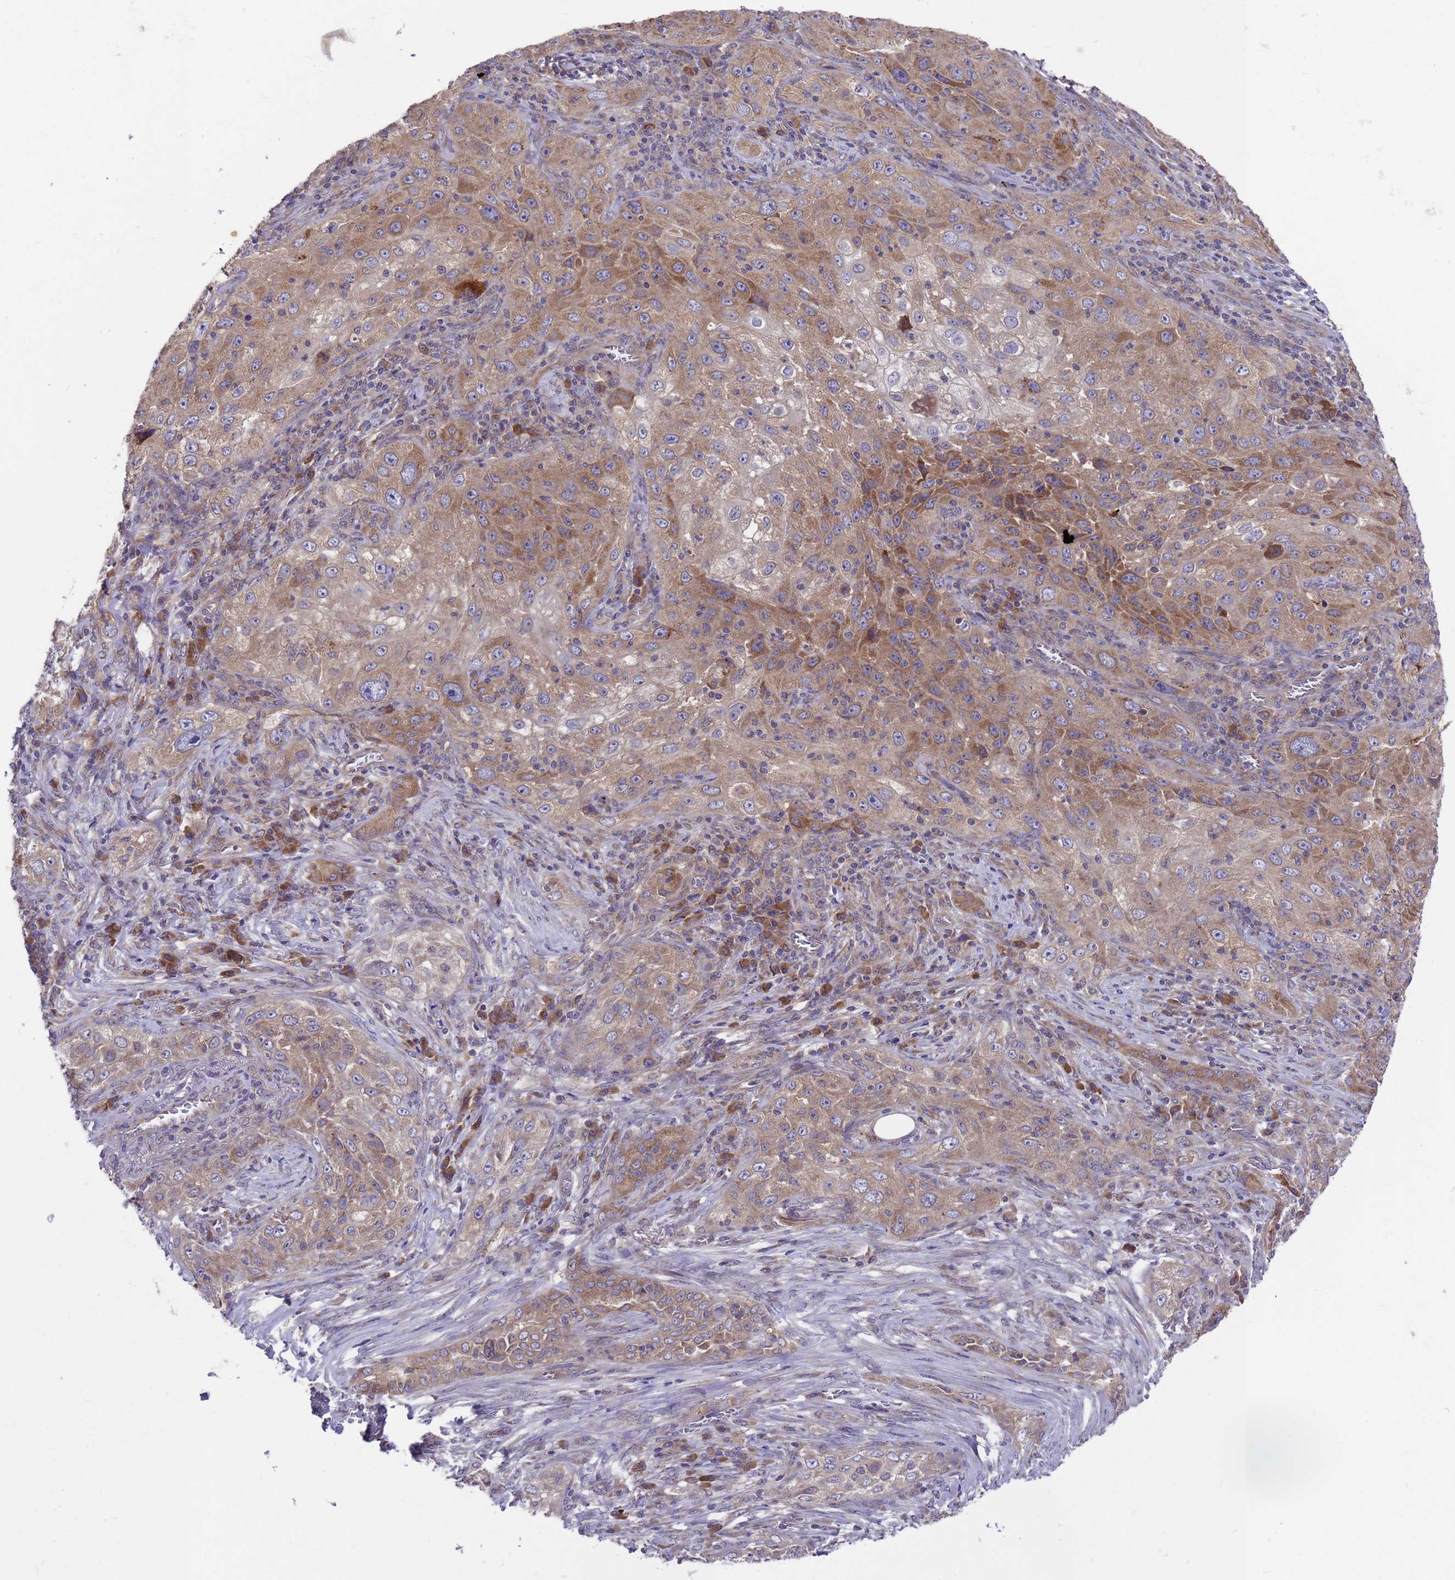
{"staining": {"intensity": "moderate", "quantity": ">75%", "location": "cytoplasmic/membranous"}, "tissue": "lung cancer", "cell_type": "Tumor cells", "image_type": "cancer", "snomed": [{"axis": "morphology", "description": "Squamous cell carcinoma, NOS"}, {"axis": "topography", "description": "Lung"}], "caption": "Immunohistochemical staining of human lung squamous cell carcinoma reveals moderate cytoplasmic/membranous protein positivity in approximately >75% of tumor cells.", "gene": "DCAF12L2", "patient": {"sex": "female", "age": 69}}